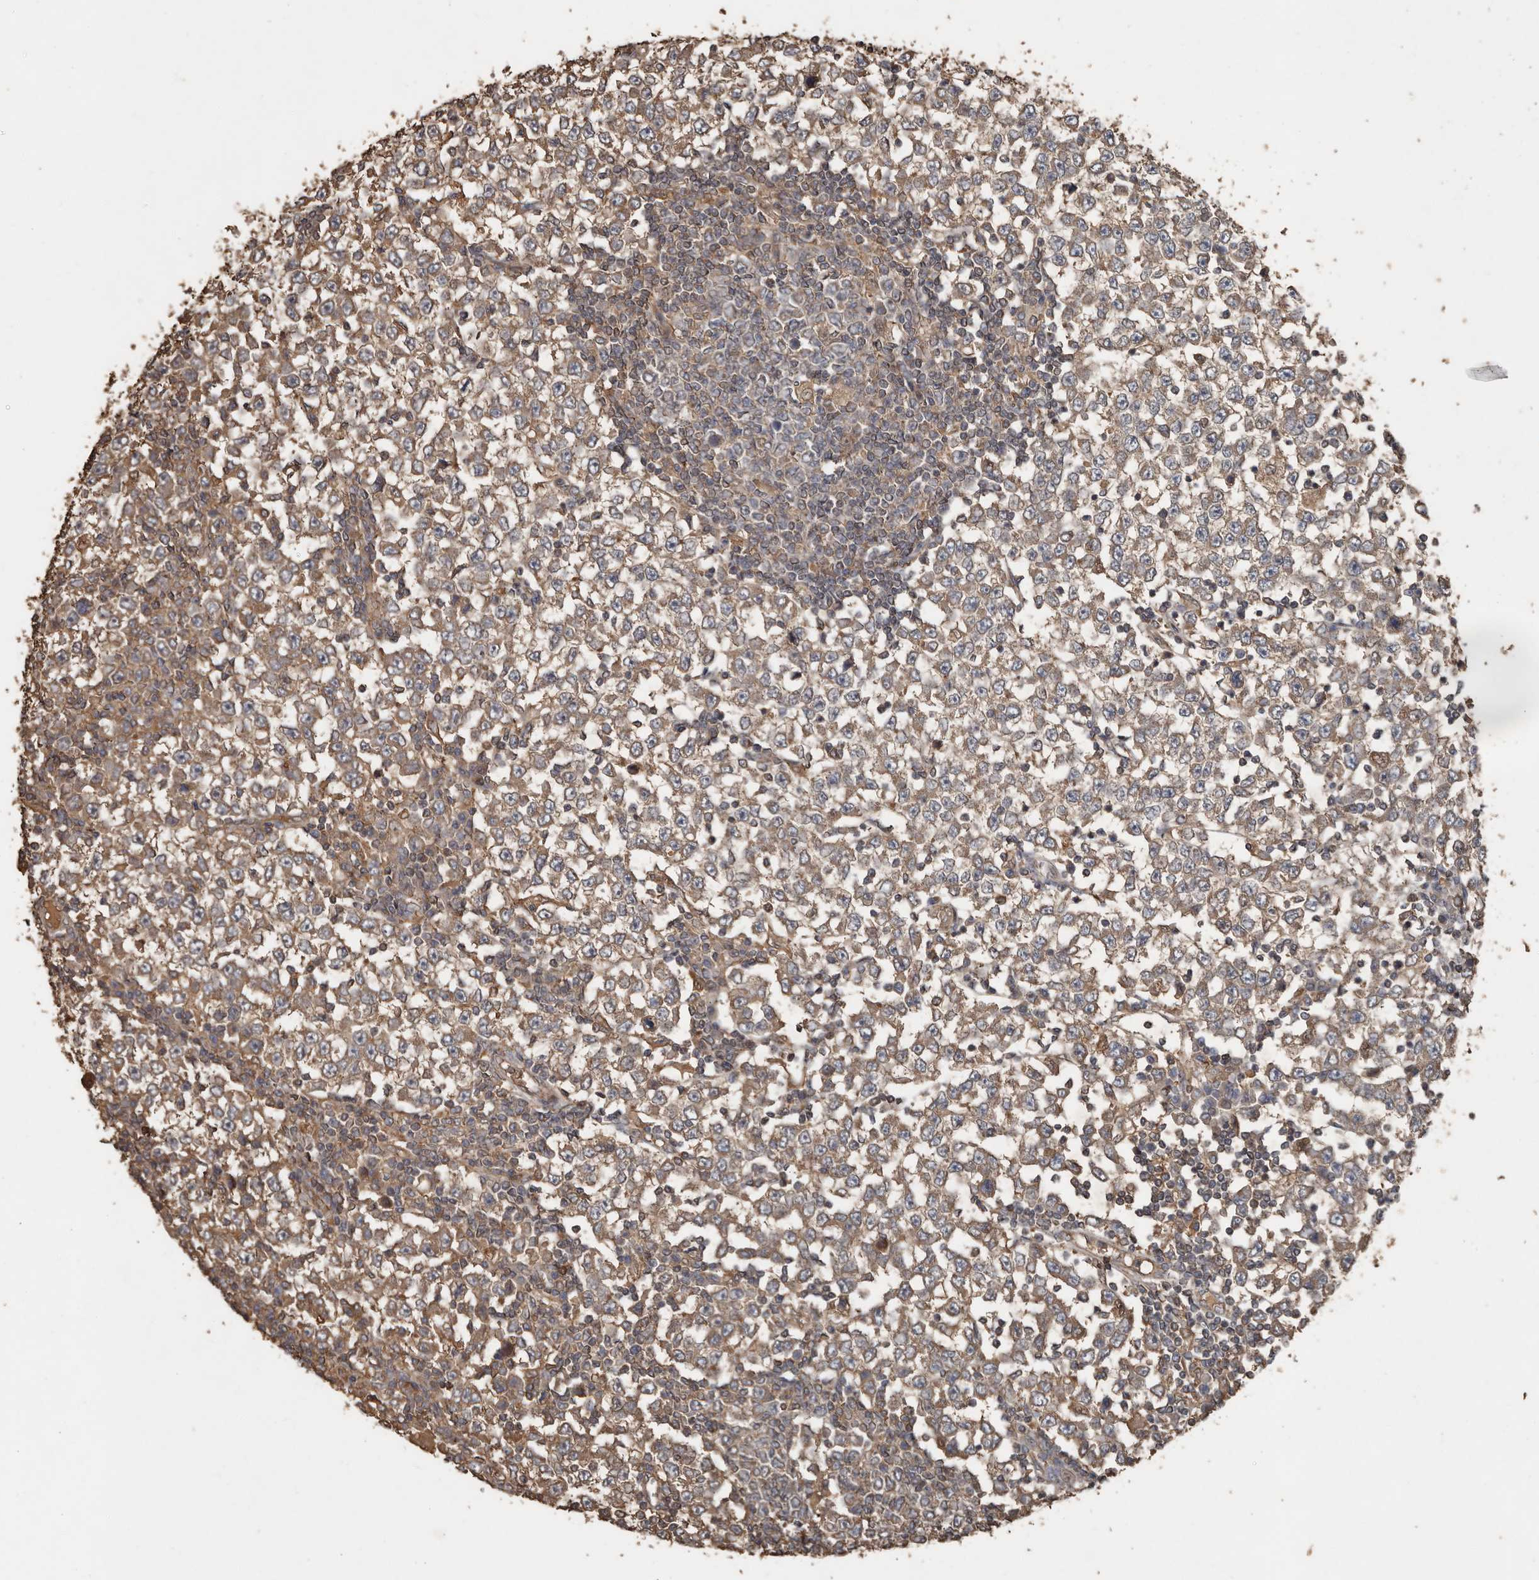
{"staining": {"intensity": "moderate", "quantity": ">75%", "location": "cytoplasmic/membranous"}, "tissue": "testis cancer", "cell_type": "Tumor cells", "image_type": "cancer", "snomed": [{"axis": "morphology", "description": "Seminoma, NOS"}, {"axis": "topography", "description": "Testis"}], "caption": "A histopathology image of testis cancer stained for a protein displays moderate cytoplasmic/membranous brown staining in tumor cells. (DAB (3,3'-diaminobenzidine) IHC with brightfield microscopy, high magnification).", "gene": "RANBP17", "patient": {"sex": "male", "age": 65}}